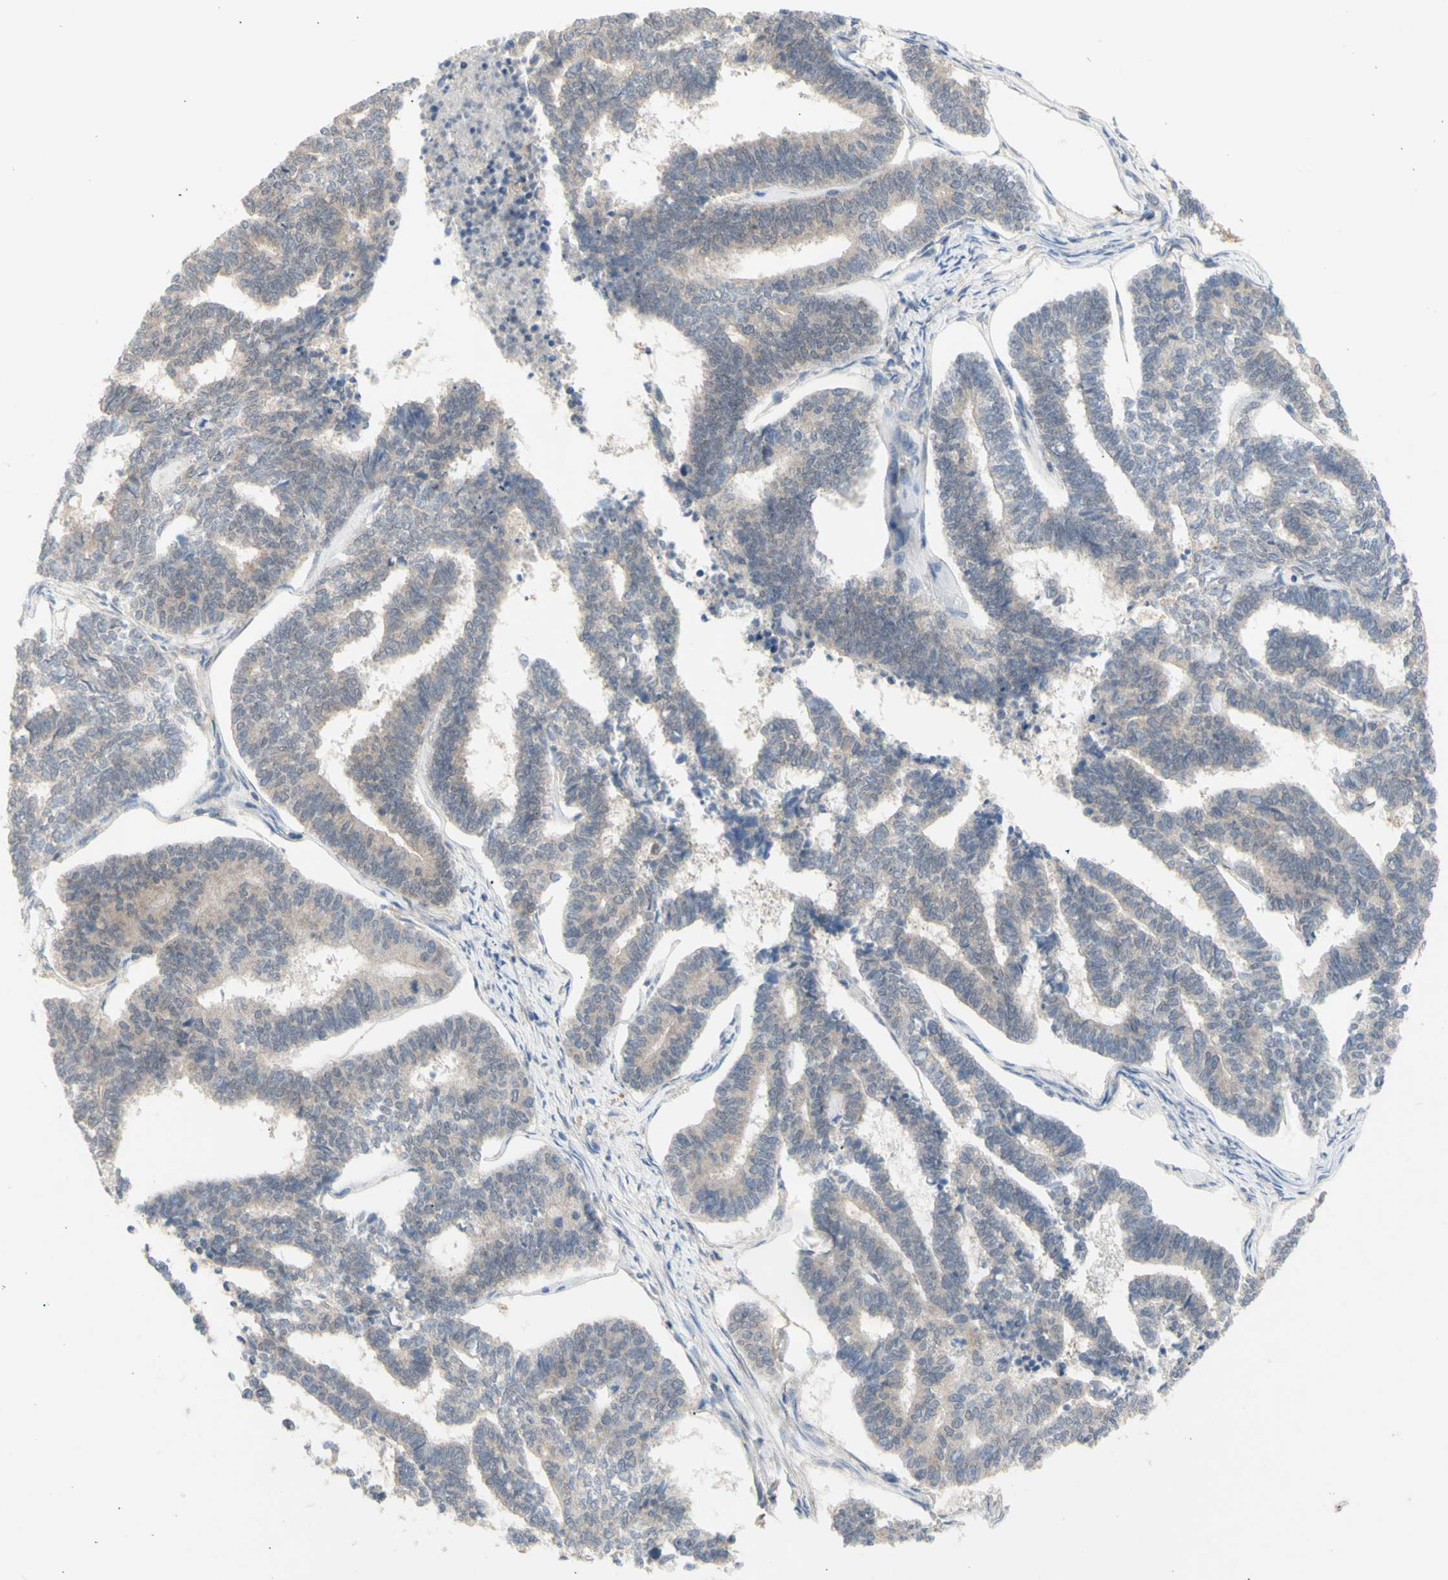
{"staining": {"intensity": "negative", "quantity": "none", "location": "none"}, "tissue": "endometrial cancer", "cell_type": "Tumor cells", "image_type": "cancer", "snomed": [{"axis": "morphology", "description": "Adenocarcinoma, NOS"}, {"axis": "topography", "description": "Endometrium"}], "caption": "Immunohistochemistry photomicrograph of endometrial cancer (adenocarcinoma) stained for a protein (brown), which reveals no positivity in tumor cells.", "gene": "NLRP1", "patient": {"sex": "female", "age": 70}}